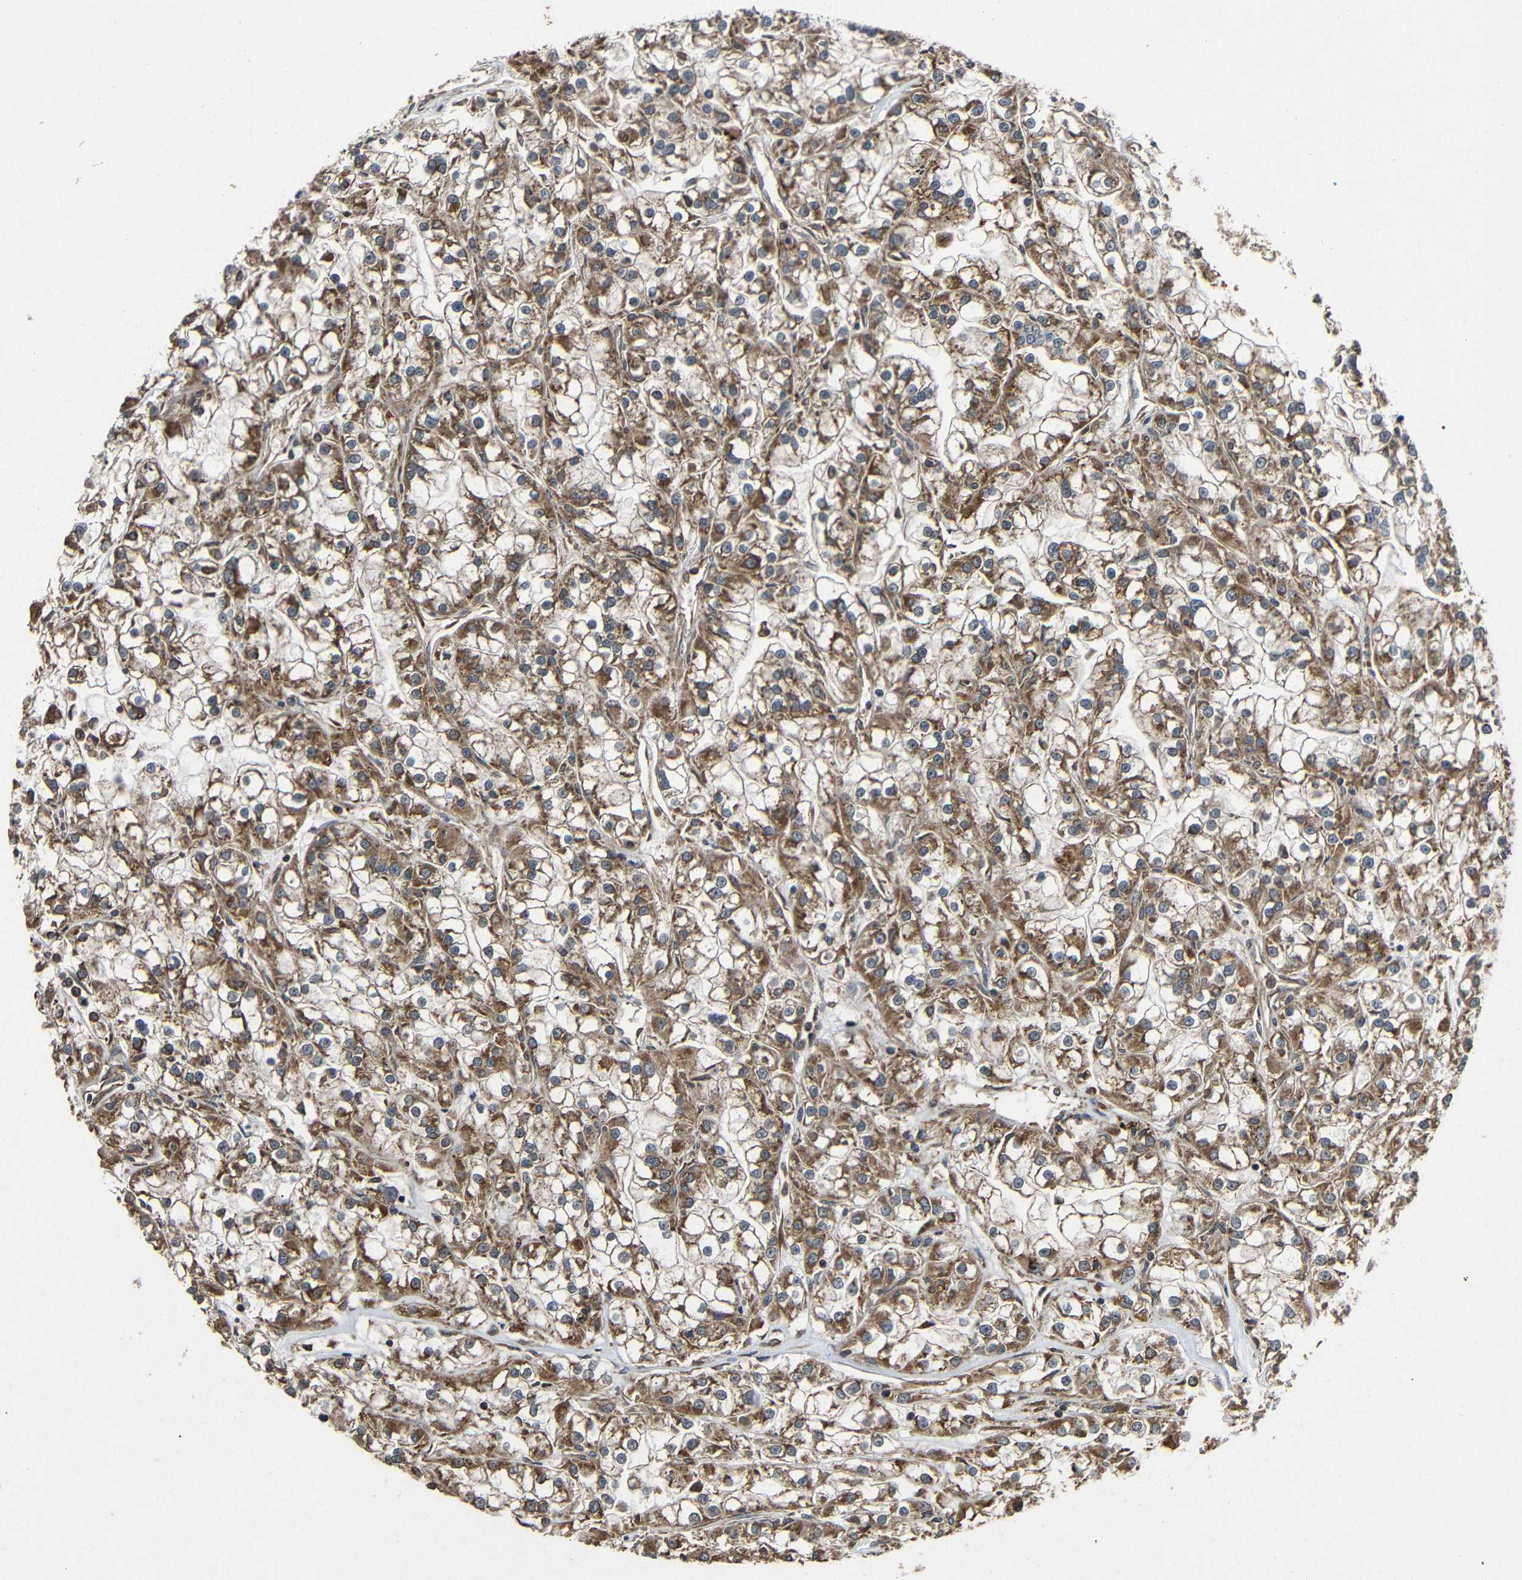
{"staining": {"intensity": "strong", "quantity": "25%-75%", "location": "cytoplasmic/membranous"}, "tissue": "renal cancer", "cell_type": "Tumor cells", "image_type": "cancer", "snomed": [{"axis": "morphology", "description": "Adenocarcinoma, NOS"}, {"axis": "topography", "description": "Kidney"}], "caption": "Immunohistochemical staining of renal cancer (adenocarcinoma) shows strong cytoplasmic/membranous protein positivity in about 25%-75% of tumor cells.", "gene": "EIF2S1", "patient": {"sex": "female", "age": 52}}